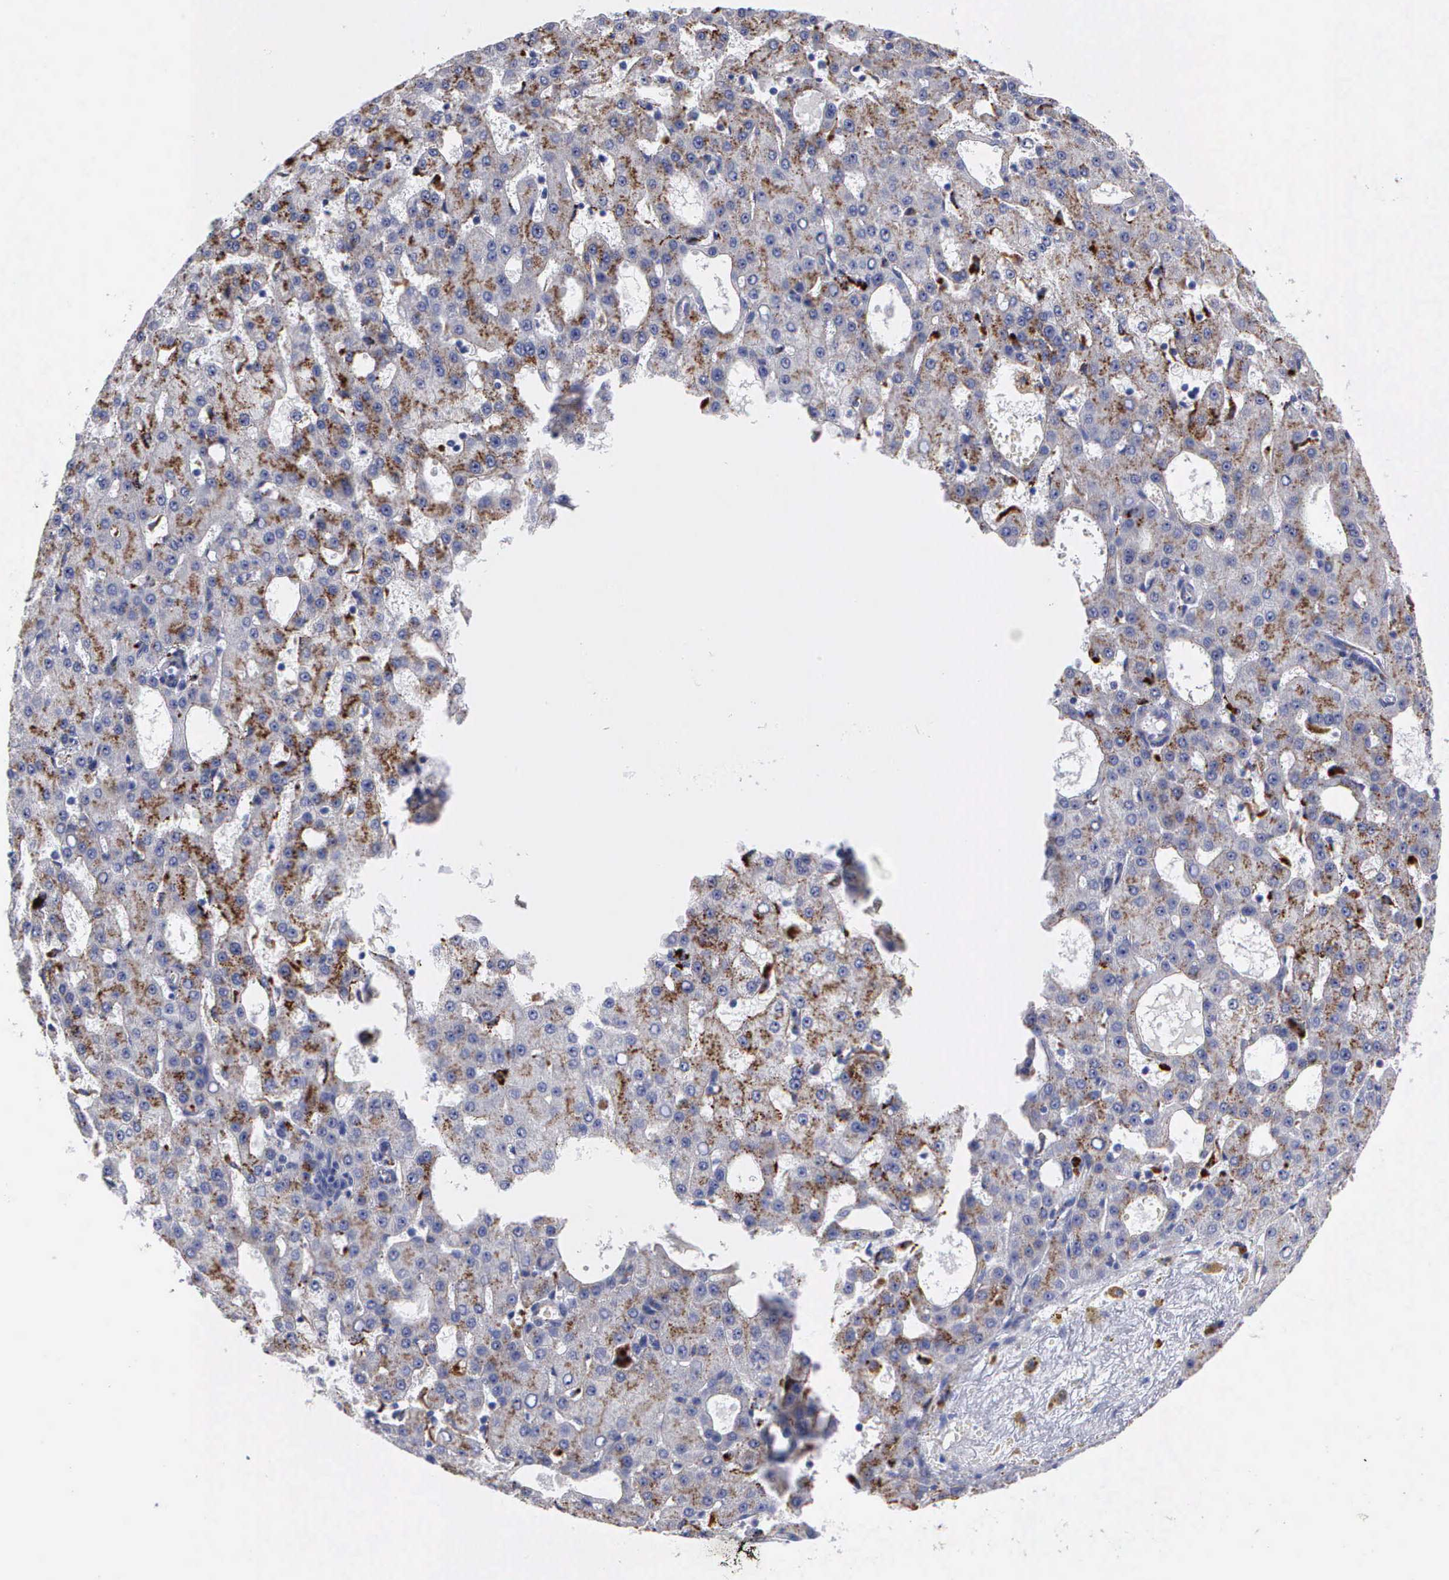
{"staining": {"intensity": "moderate", "quantity": "25%-75%", "location": "cytoplasmic/membranous"}, "tissue": "liver cancer", "cell_type": "Tumor cells", "image_type": "cancer", "snomed": [{"axis": "morphology", "description": "Carcinoma, Hepatocellular, NOS"}, {"axis": "topography", "description": "Liver"}], "caption": "A high-resolution image shows immunohistochemistry staining of hepatocellular carcinoma (liver), which demonstrates moderate cytoplasmic/membranous expression in about 25%-75% of tumor cells.", "gene": "CTSL", "patient": {"sex": "male", "age": 47}}